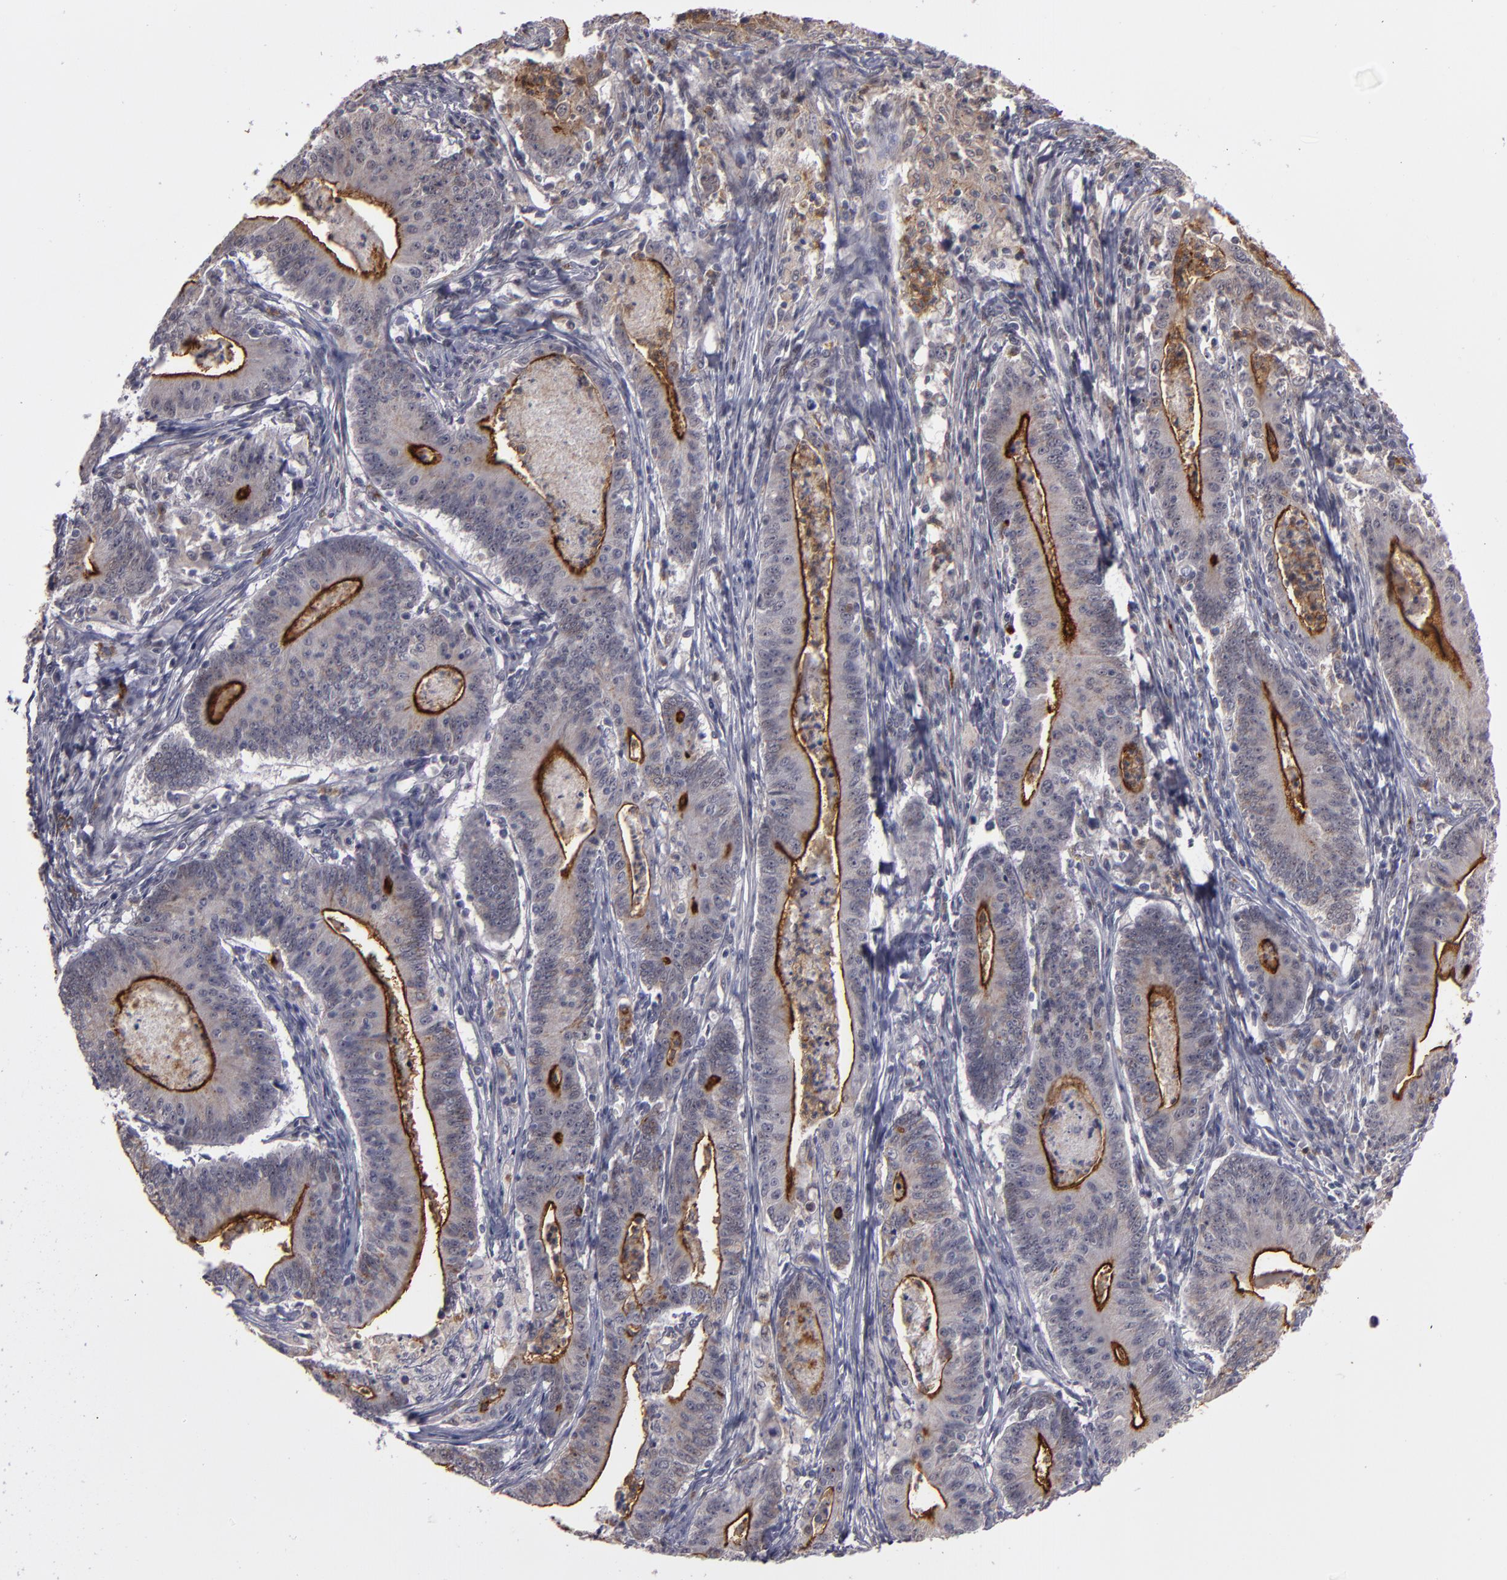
{"staining": {"intensity": "moderate", "quantity": ">75%", "location": "cytoplasmic/membranous"}, "tissue": "stomach cancer", "cell_type": "Tumor cells", "image_type": "cancer", "snomed": [{"axis": "morphology", "description": "Adenocarcinoma, NOS"}, {"axis": "topography", "description": "Stomach, lower"}], "caption": "Immunohistochemistry (IHC) photomicrograph of neoplastic tissue: human adenocarcinoma (stomach) stained using immunohistochemistry displays medium levels of moderate protein expression localized specifically in the cytoplasmic/membranous of tumor cells, appearing as a cytoplasmic/membranous brown color.", "gene": "STX3", "patient": {"sex": "female", "age": 86}}